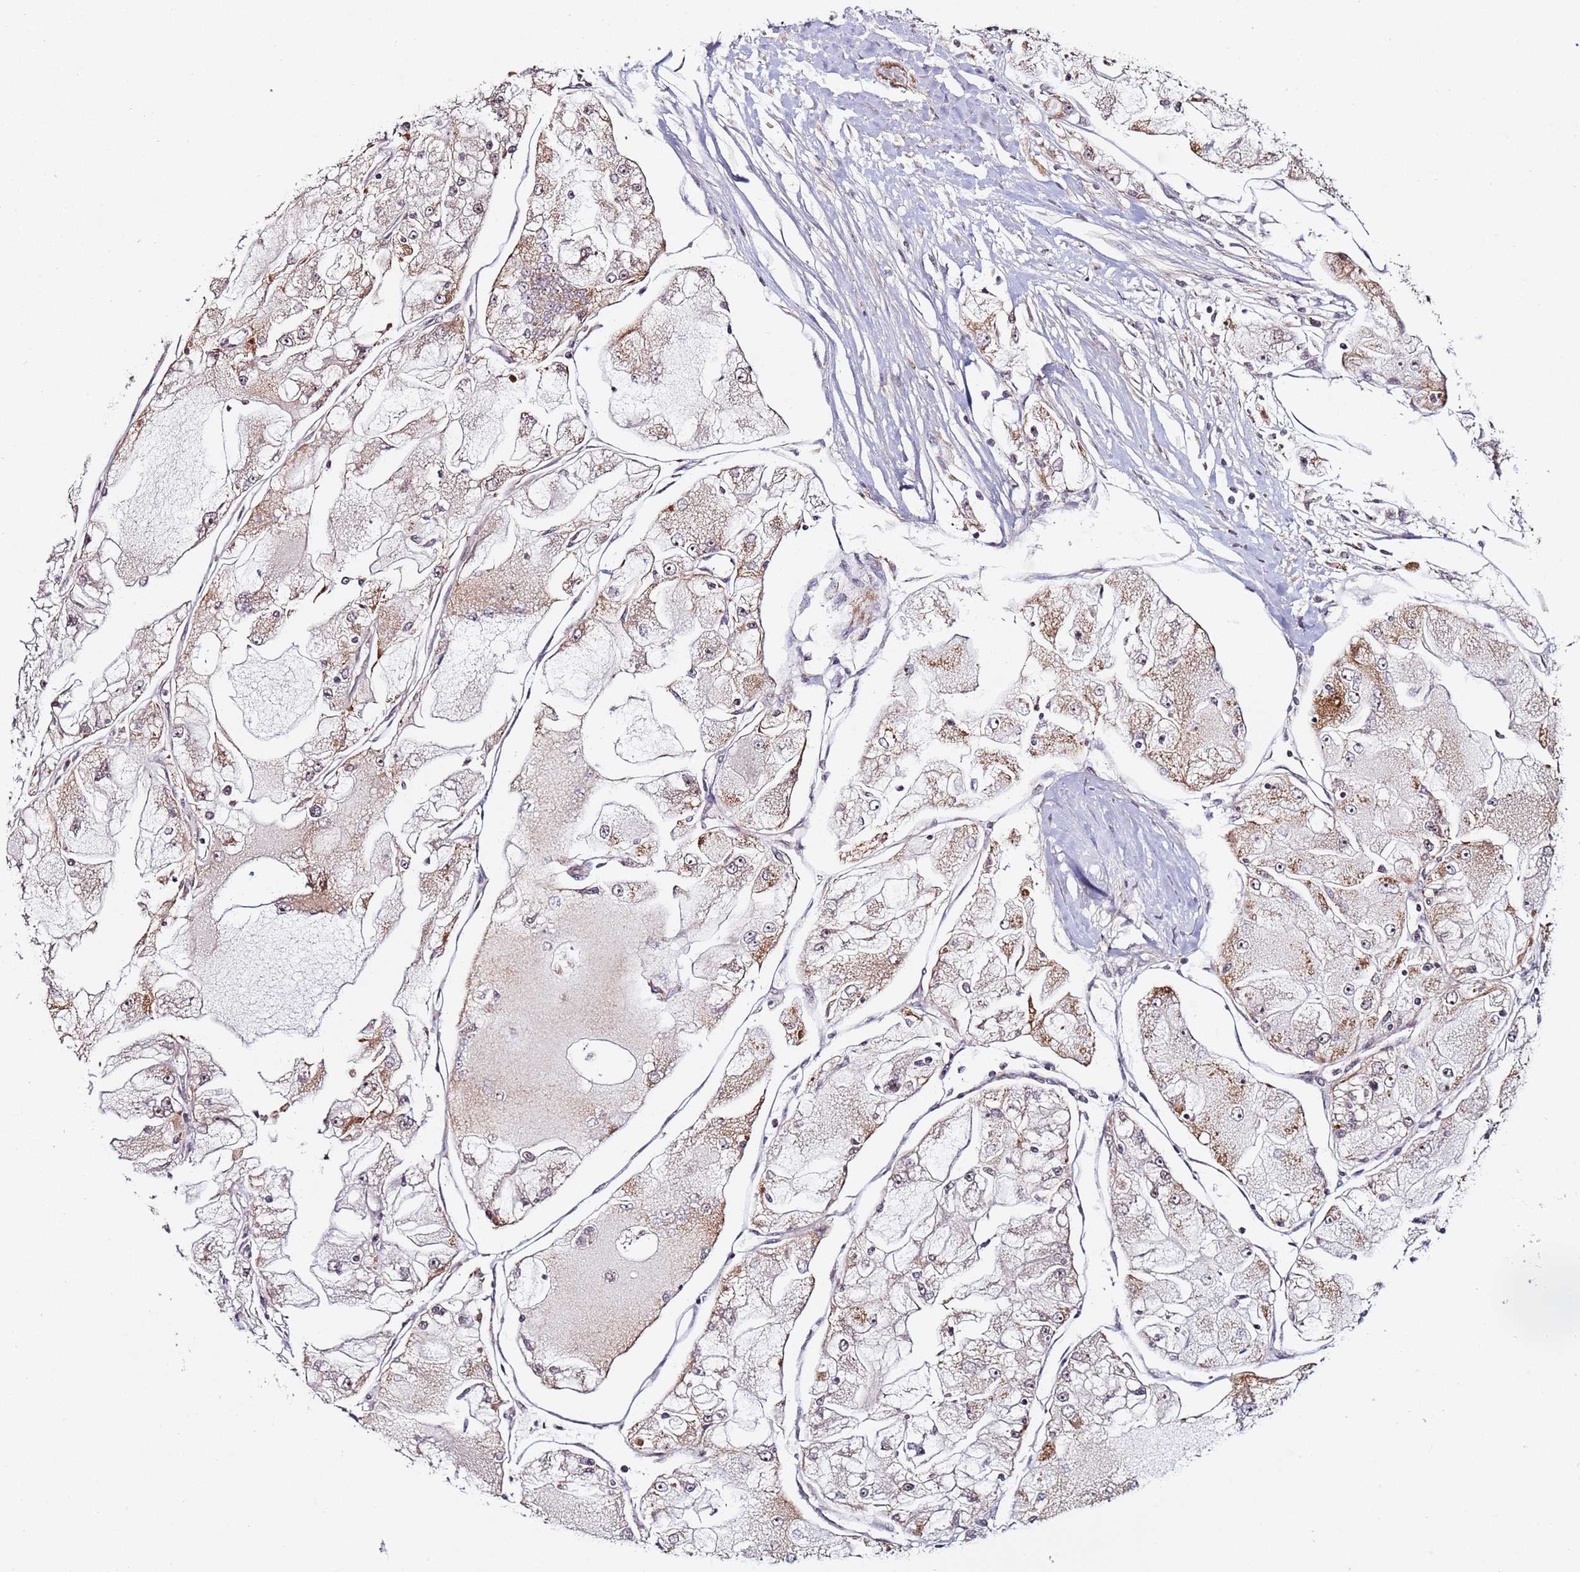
{"staining": {"intensity": "moderate", "quantity": "<25%", "location": "cytoplasmic/membranous"}, "tissue": "renal cancer", "cell_type": "Tumor cells", "image_type": "cancer", "snomed": [{"axis": "morphology", "description": "Adenocarcinoma, NOS"}, {"axis": "topography", "description": "Kidney"}], "caption": "Moderate cytoplasmic/membranous protein staining is seen in approximately <25% of tumor cells in renal cancer.", "gene": "PPM1H", "patient": {"sex": "female", "age": 72}}